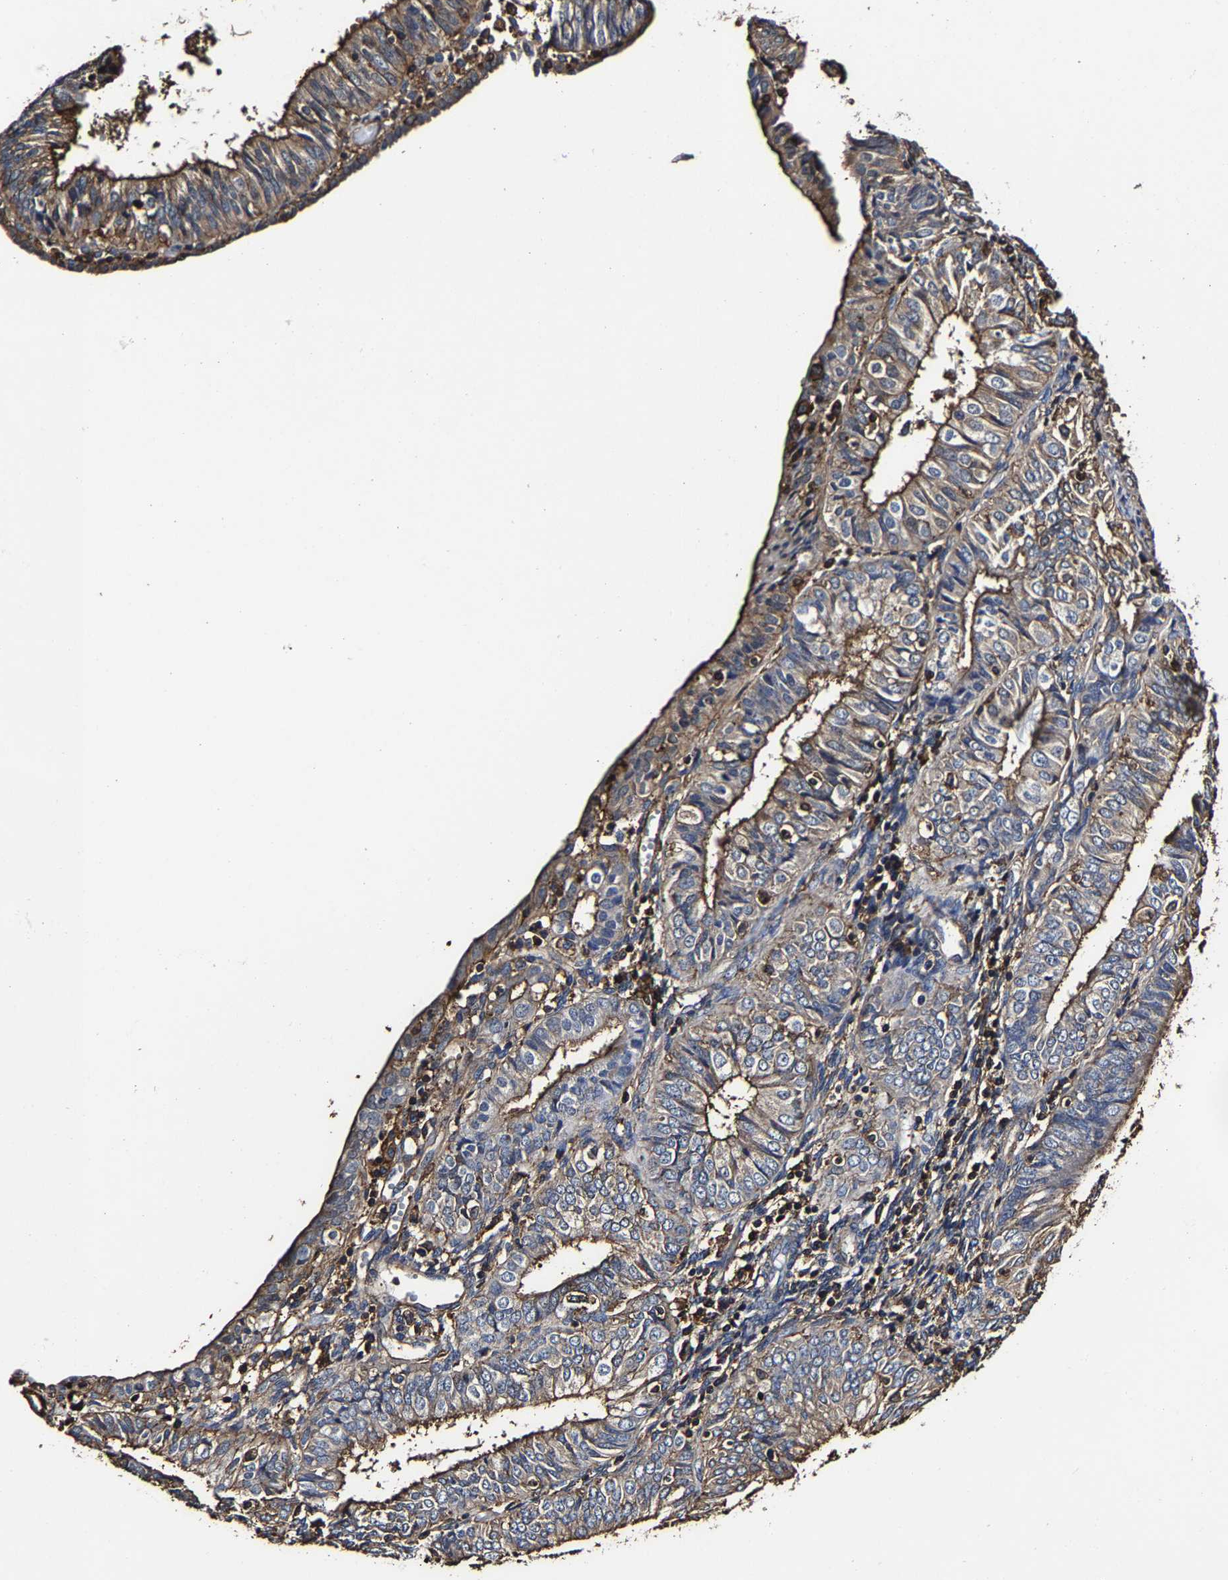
{"staining": {"intensity": "moderate", "quantity": ">75%", "location": "cytoplasmic/membranous"}, "tissue": "endometrial cancer", "cell_type": "Tumor cells", "image_type": "cancer", "snomed": [{"axis": "morphology", "description": "Adenocarcinoma, NOS"}, {"axis": "topography", "description": "Endometrium"}], "caption": "Endometrial cancer (adenocarcinoma) stained for a protein (brown) exhibits moderate cytoplasmic/membranous positive staining in about >75% of tumor cells.", "gene": "SSH3", "patient": {"sex": "female", "age": 58}}